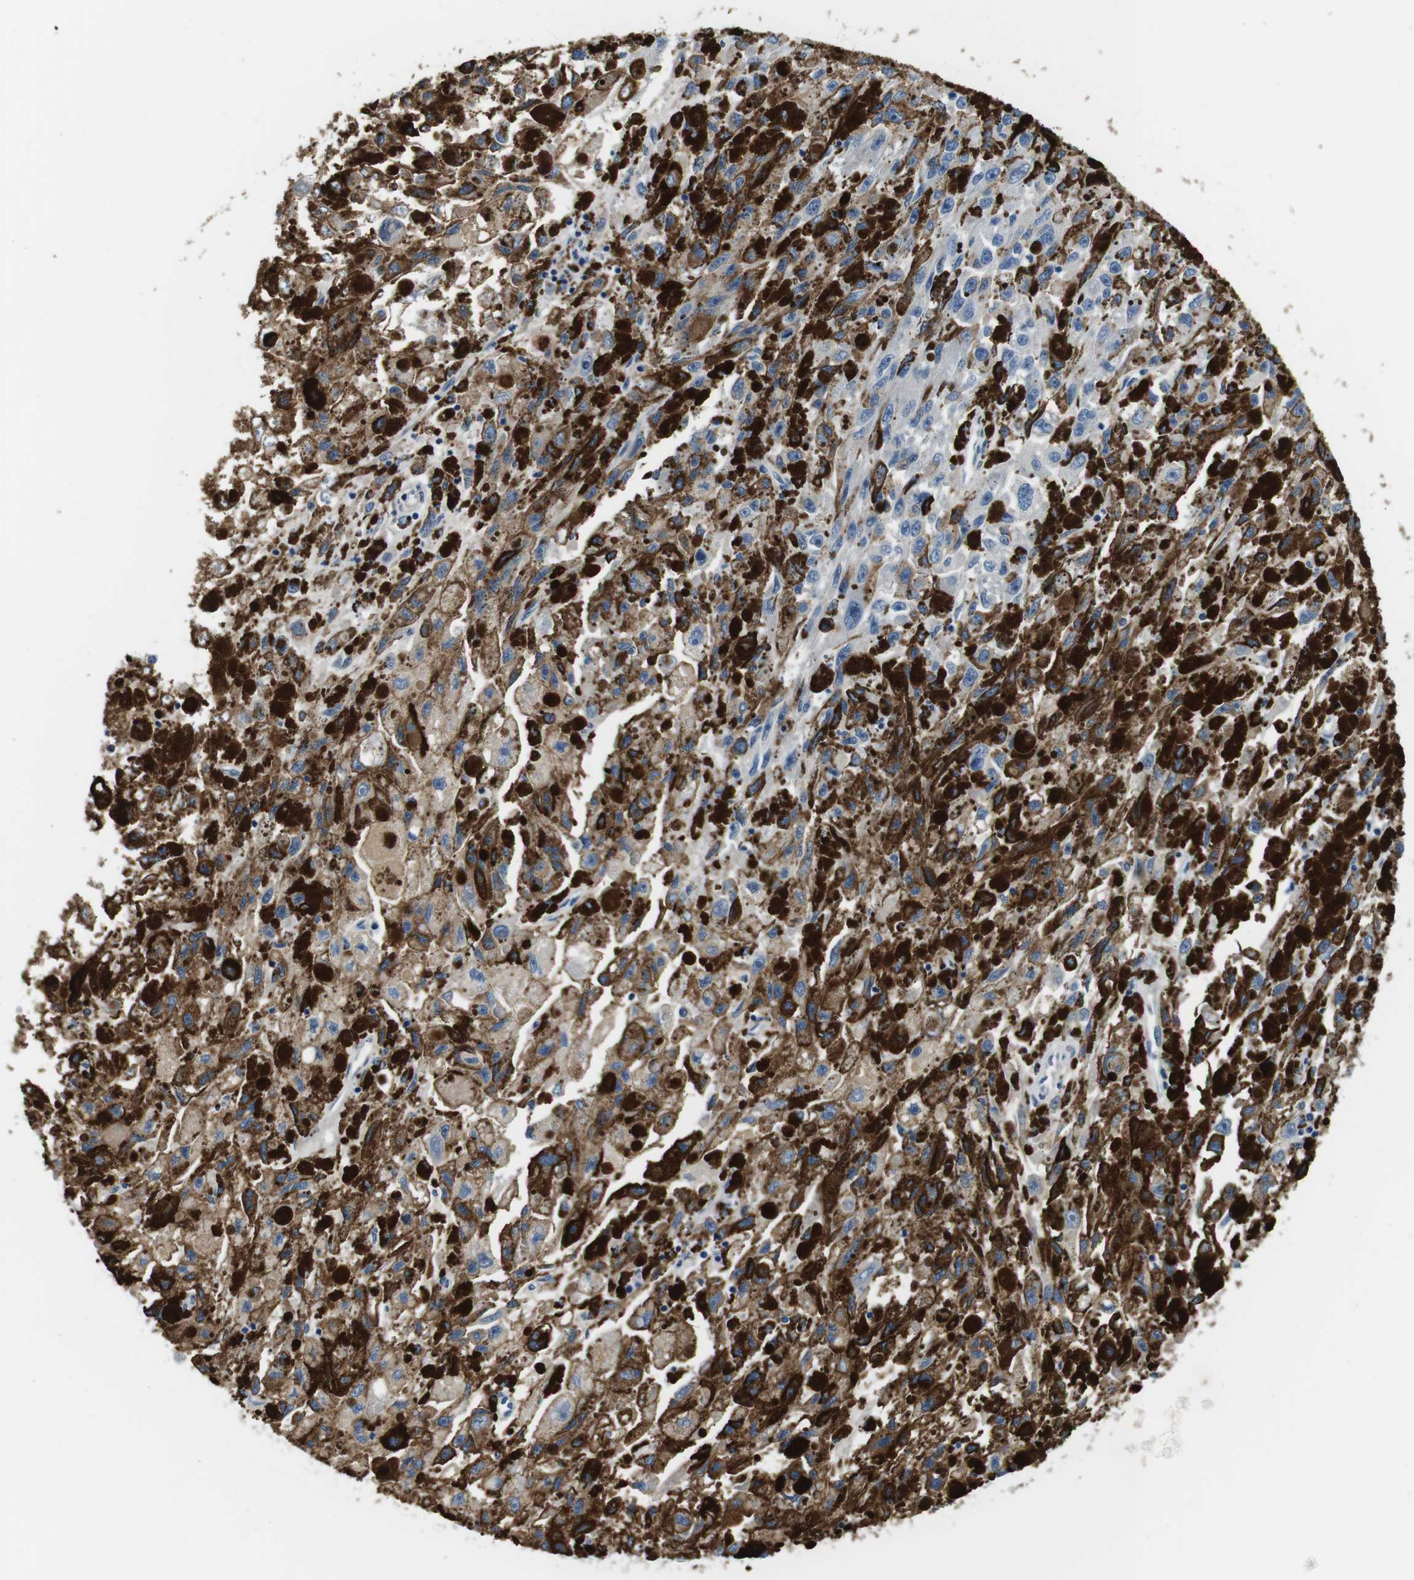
{"staining": {"intensity": "moderate", "quantity": ">75%", "location": "cytoplasmic/membranous"}, "tissue": "melanoma", "cell_type": "Tumor cells", "image_type": "cancer", "snomed": [{"axis": "morphology", "description": "Malignant melanoma, NOS"}, {"axis": "topography", "description": "Skin"}], "caption": "Immunohistochemical staining of malignant melanoma displays moderate cytoplasmic/membranous protein staining in approximately >75% of tumor cells.", "gene": "DENND4C", "patient": {"sex": "female", "age": 104}}